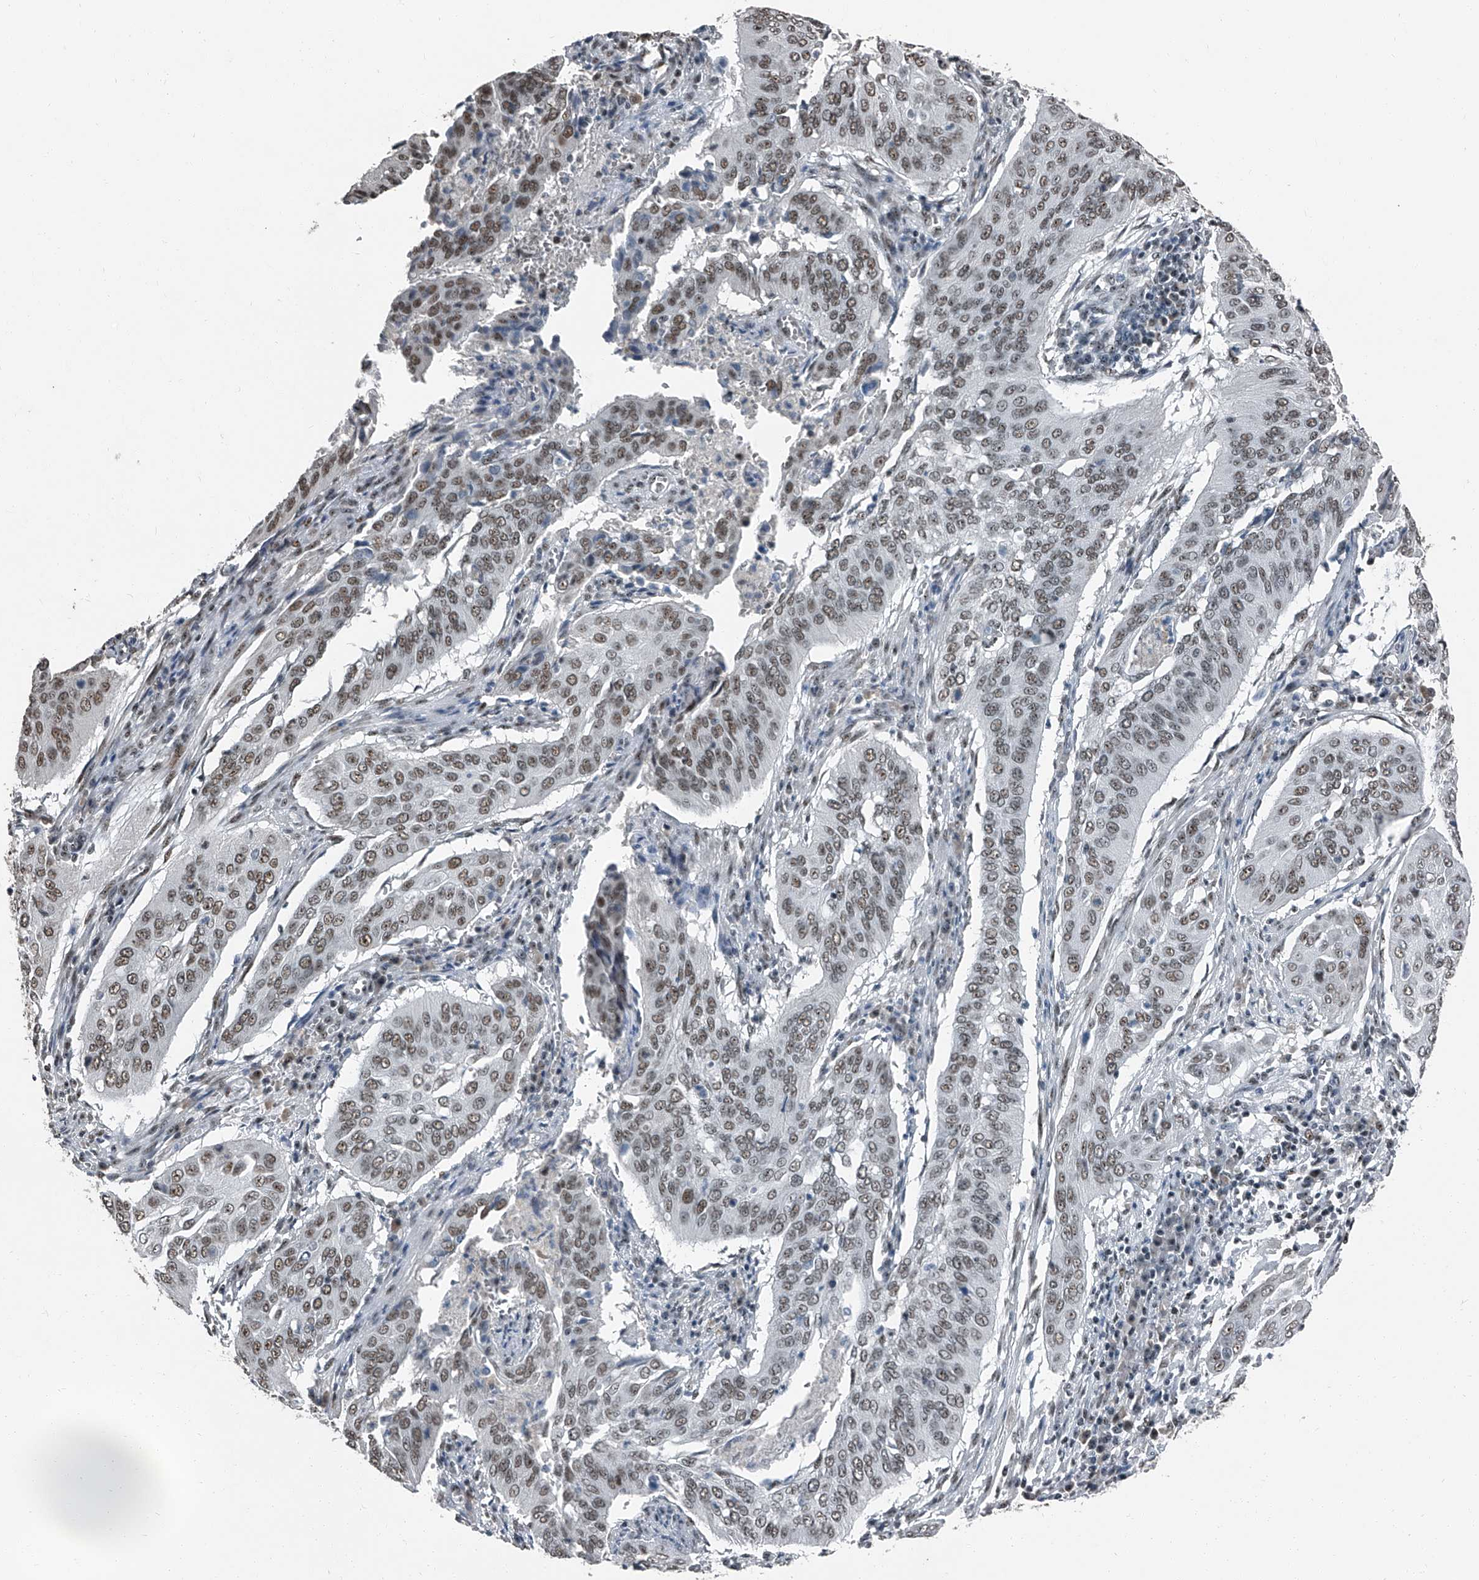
{"staining": {"intensity": "weak", "quantity": ">75%", "location": "nuclear"}, "tissue": "cervical cancer", "cell_type": "Tumor cells", "image_type": "cancer", "snomed": [{"axis": "morphology", "description": "Squamous cell carcinoma, NOS"}, {"axis": "topography", "description": "Cervix"}], "caption": "High-magnification brightfield microscopy of cervical cancer (squamous cell carcinoma) stained with DAB (3,3'-diaminobenzidine) (brown) and counterstained with hematoxylin (blue). tumor cells exhibit weak nuclear staining is present in about>75% of cells.", "gene": "TCOF1", "patient": {"sex": "female", "age": 39}}